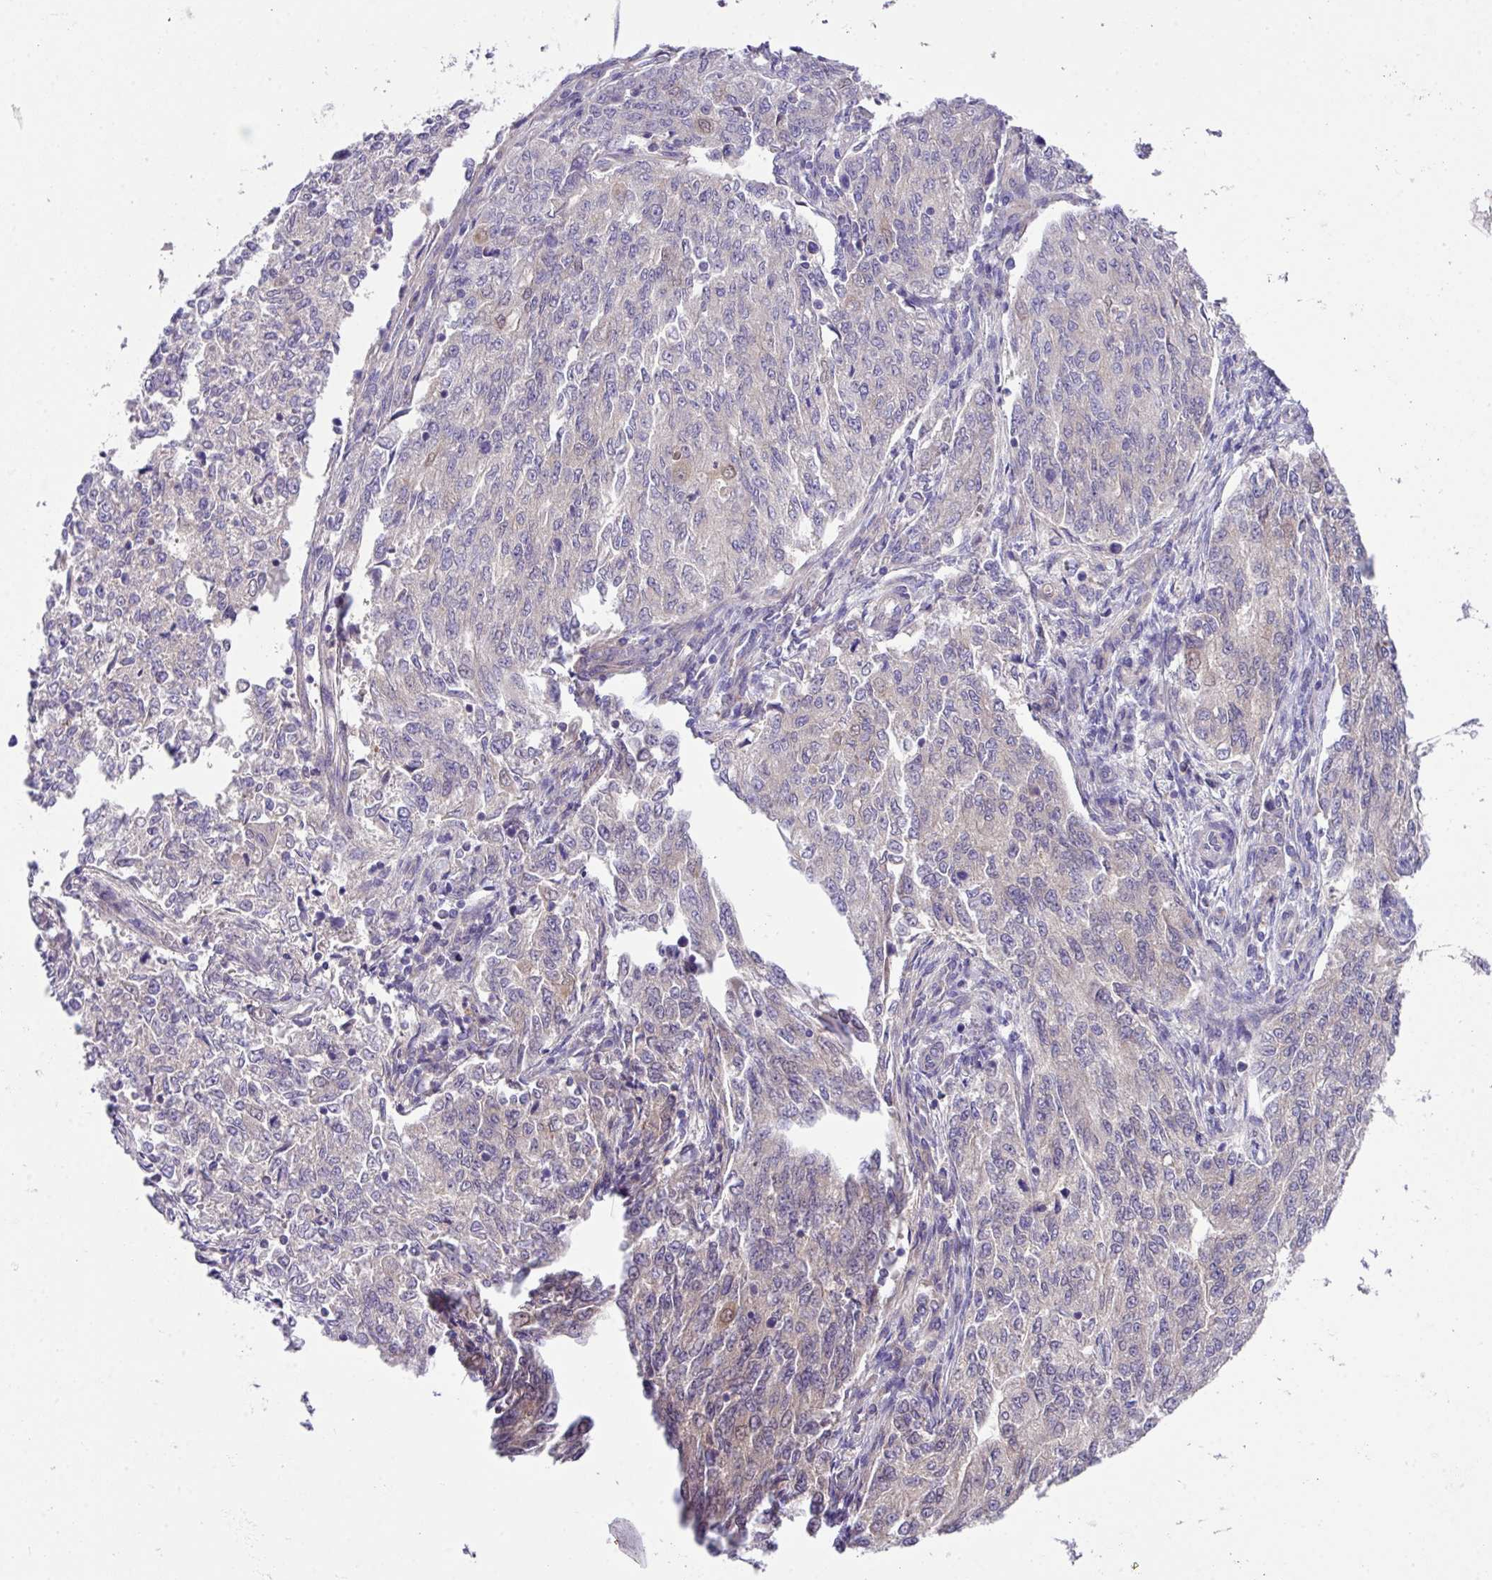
{"staining": {"intensity": "negative", "quantity": "none", "location": "none"}, "tissue": "endometrial cancer", "cell_type": "Tumor cells", "image_type": "cancer", "snomed": [{"axis": "morphology", "description": "Adenocarcinoma, NOS"}, {"axis": "topography", "description": "Endometrium"}], "caption": "Immunohistochemistry histopathology image of human endometrial cancer (adenocarcinoma) stained for a protein (brown), which reveals no positivity in tumor cells.", "gene": "DNAL1", "patient": {"sex": "female", "age": 50}}